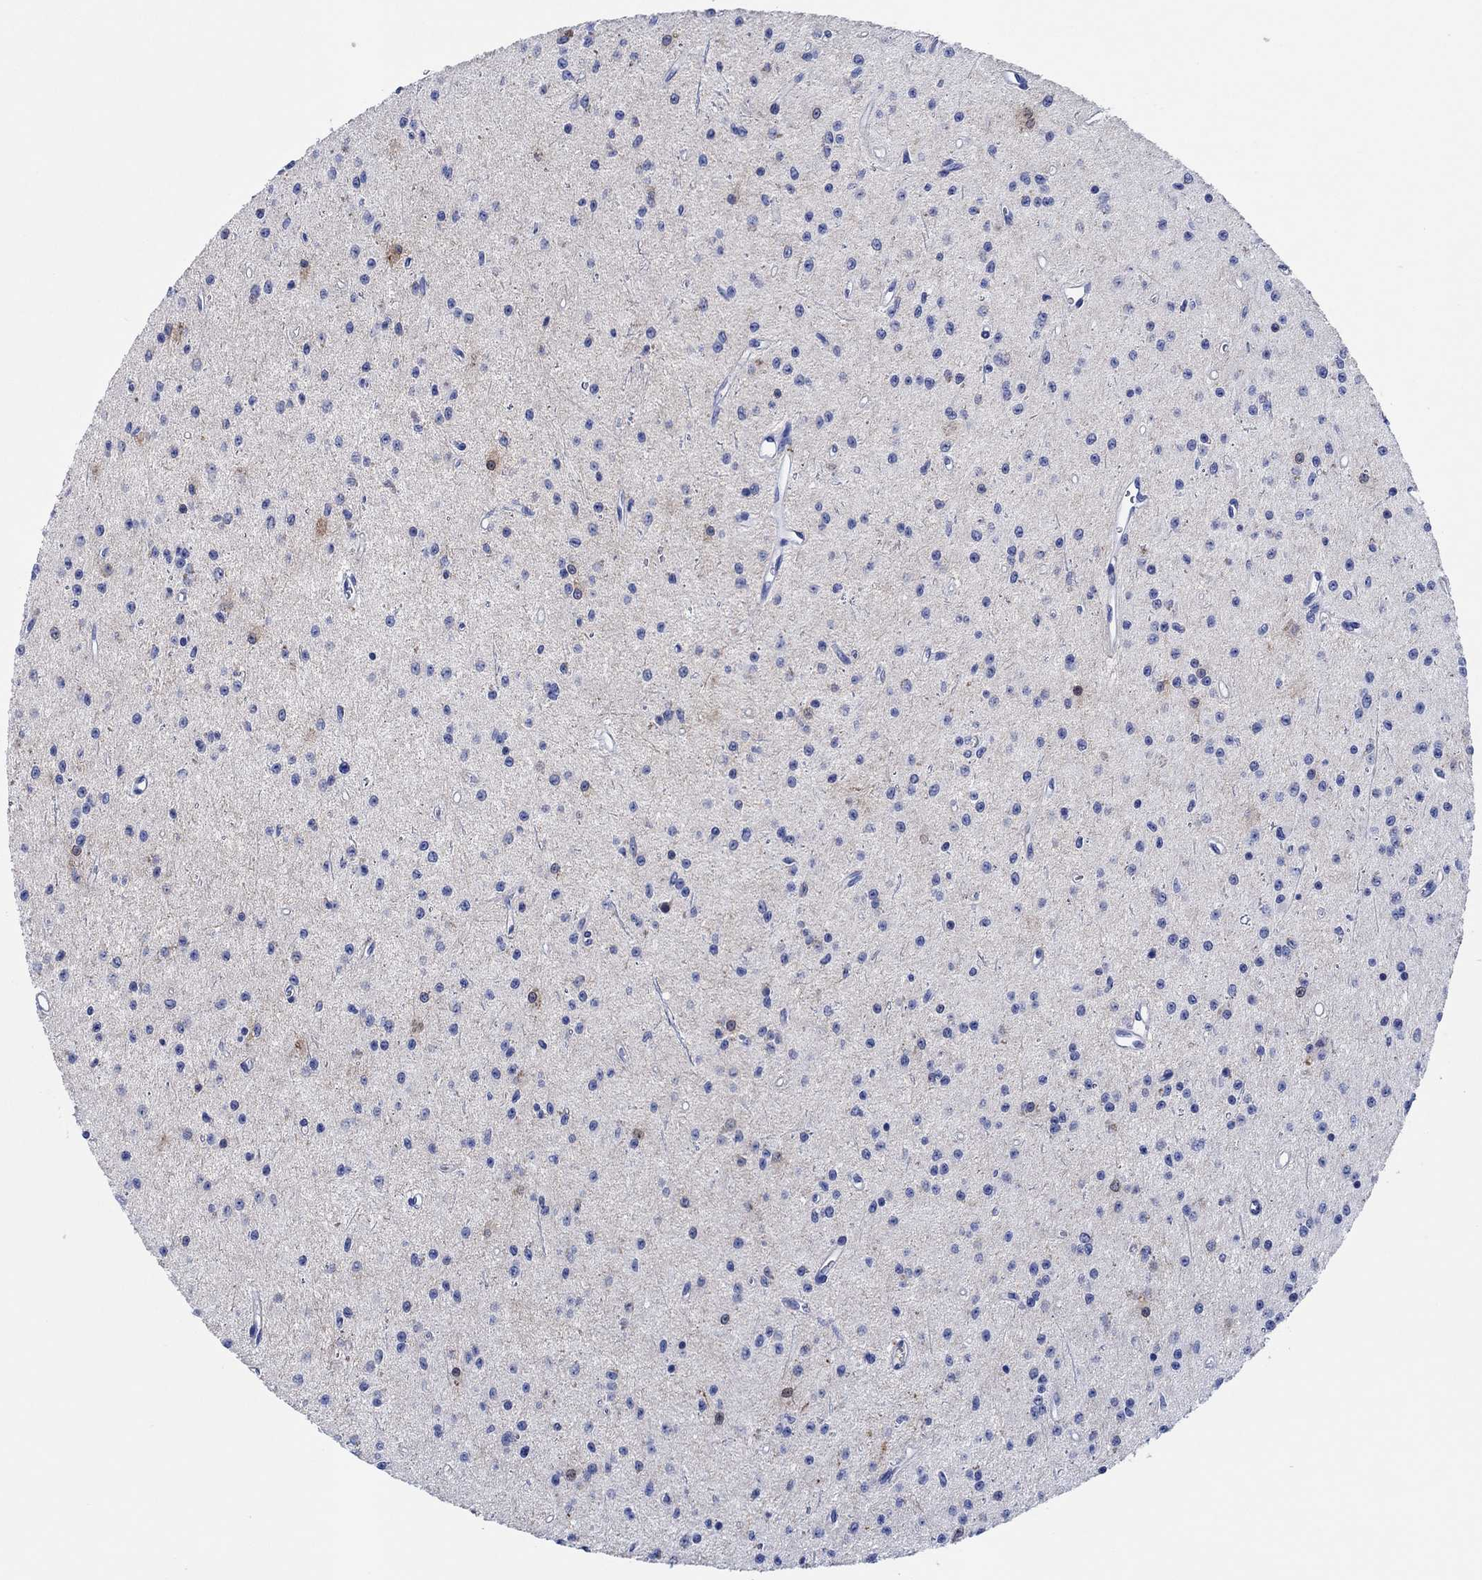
{"staining": {"intensity": "negative", "quantity": "none", "location": "none"}, "tissue": "glioma", "cell_type": "Tumor cells", "image_type": "cancer", "snomed": [{"axis": "morphology", "description": "Glioma, malignant, Low grade"}, {"axis": "topography", "description": "Brain"}], "caption": "Immunohistochemistry histopathology image of neoplastic tissue: human glioma stained with DAB (3,3'-diaminobenzidine) shows no significant protein positivity in tumor cells.", "gene": "CPNE6", "patient": {"sex": "female", "age": 45}}